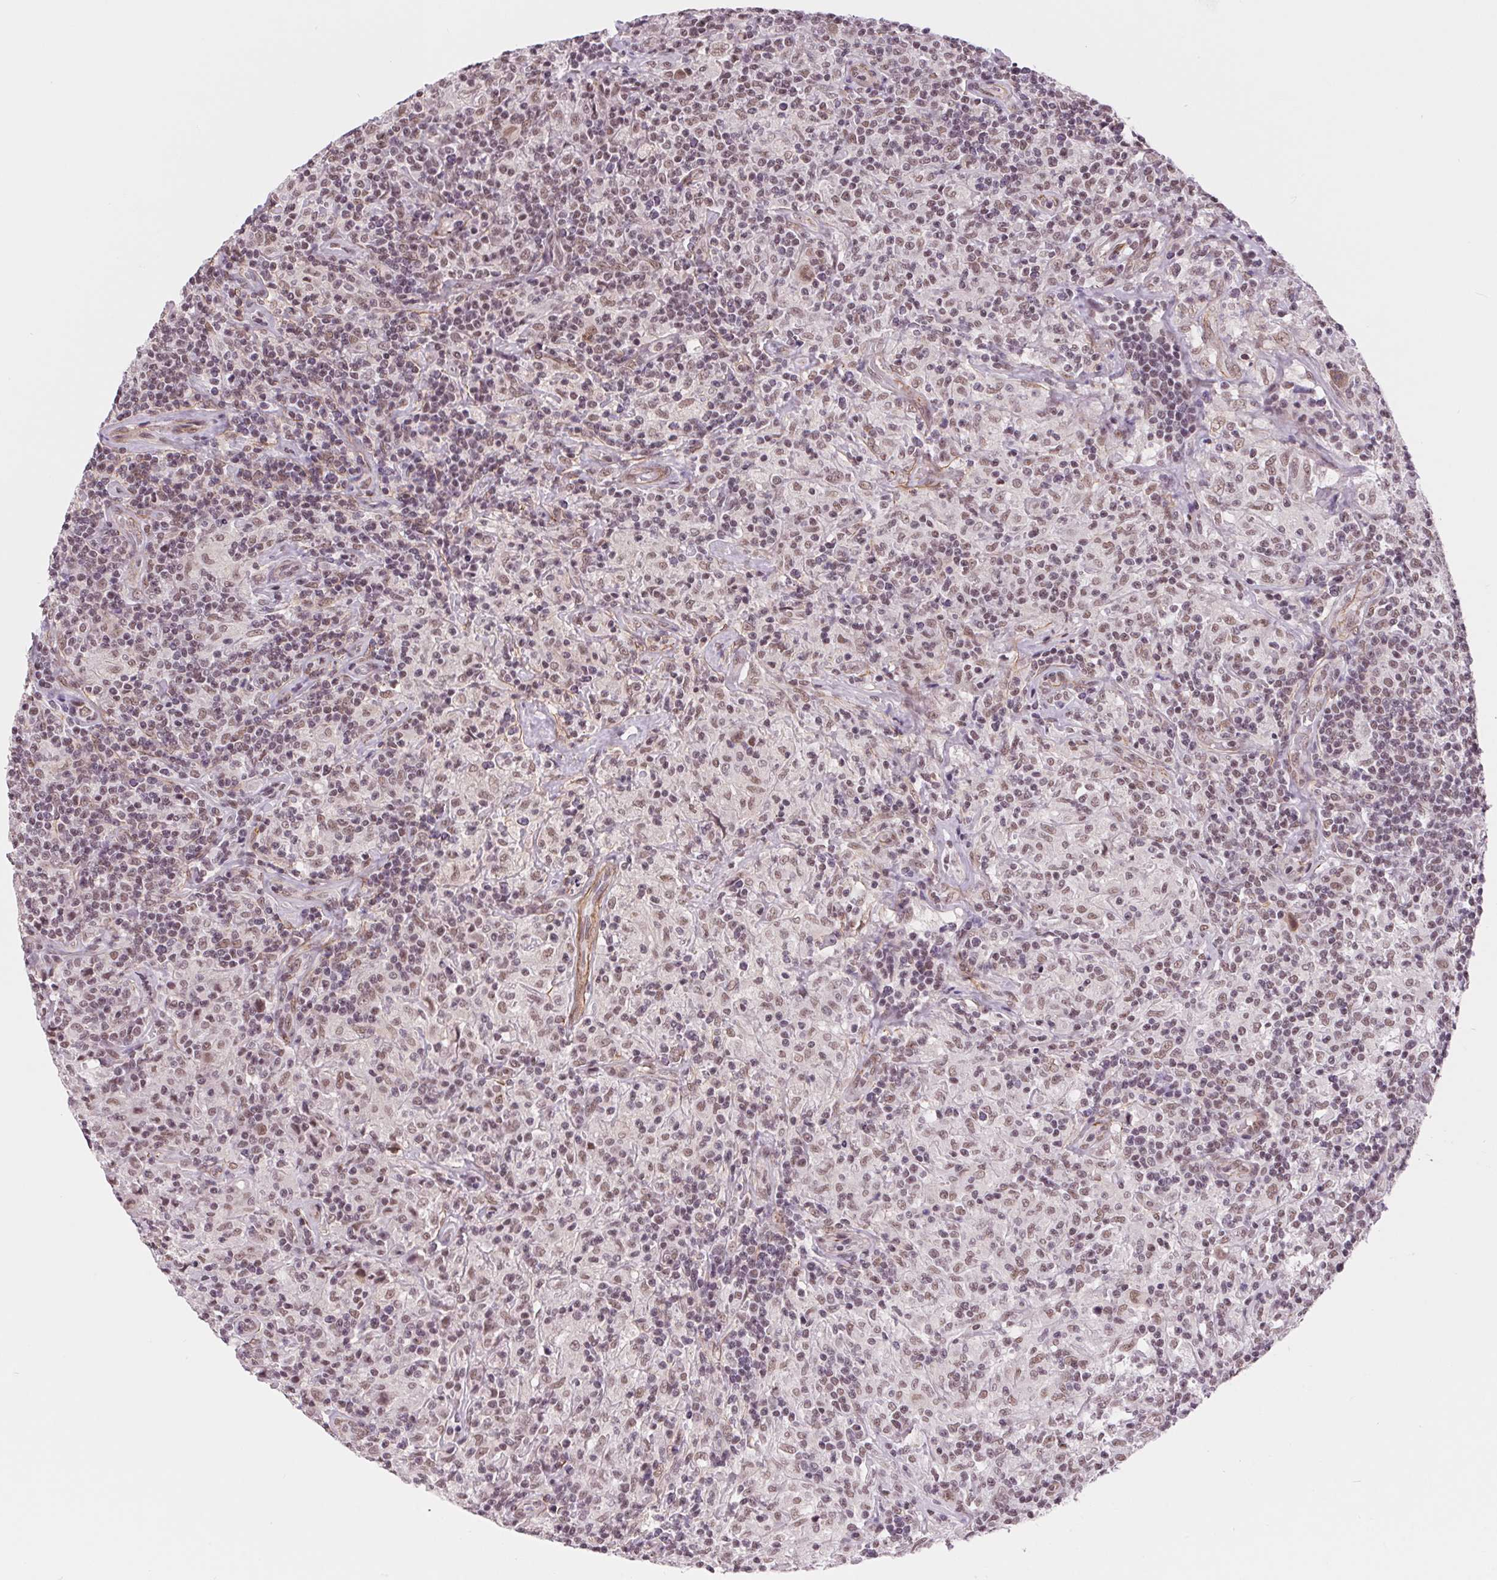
{"staining": {"intensity": "weak", "quantity": ">75%", "location": "nuclear"}, "tissue": "lymphoma", "cell_type": "Tumor cells", "image_type": "cancer", "snomed": [{"axis": "morphology", "description": "Hodgkin's disease, NOS"}, {"axis": "topography", "description": "Lymph node"}], "caption": "IHC micrograph of neoplastic tissue: human lymphoma stained using IHC demonstrates low levels of weak protein expression localized specifically in the nuclear of tumor cells, appearing as a nuclear brown color.", "gene": "BCAT1", "patient": {"sex": "male", "age": 70}}